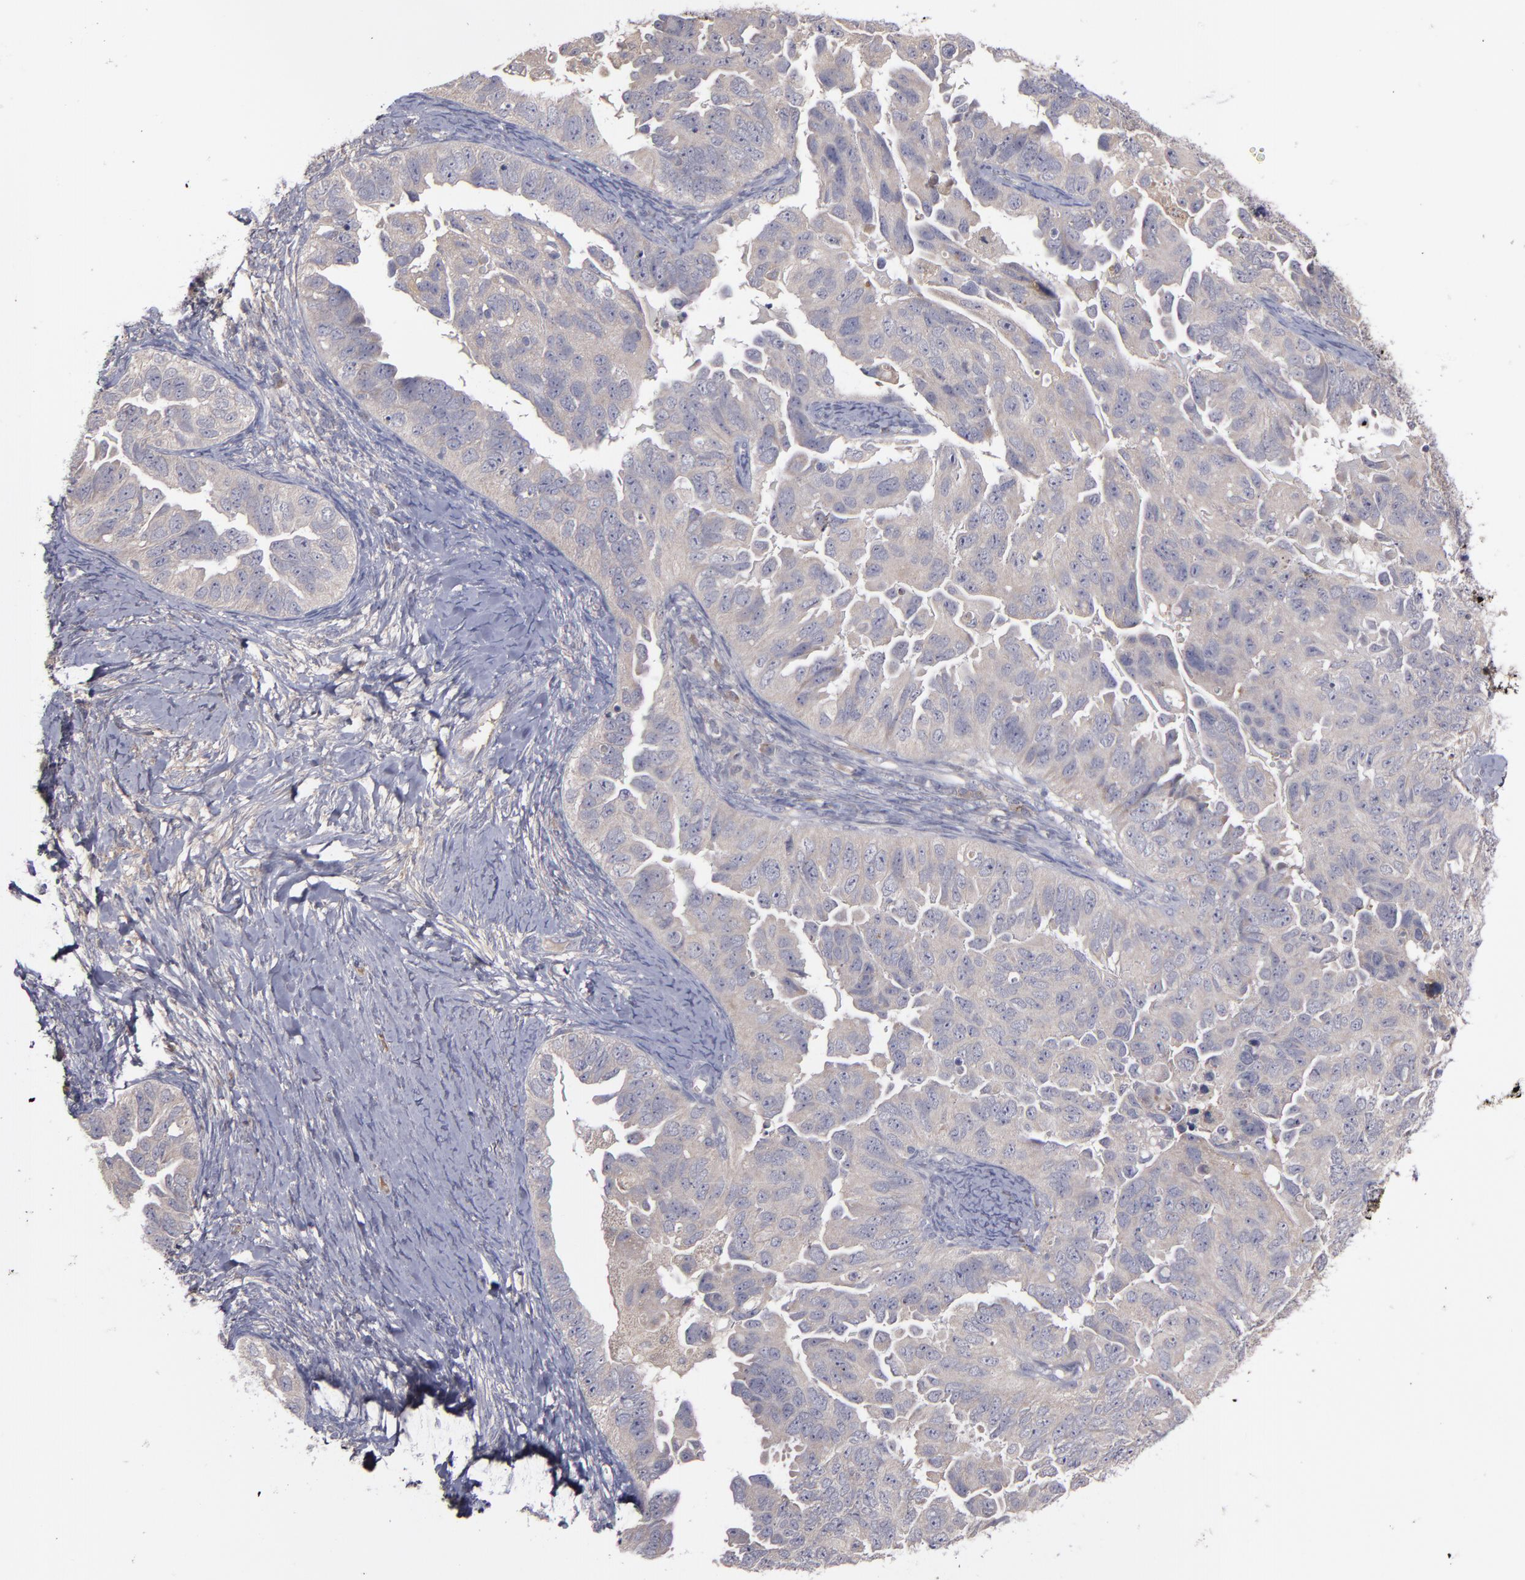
{"staining": {"intensity": "weak", "quantity": ">75%", "location": "cytoplasmic/membranous"}, "tissue": "ovarian cancer", "cell_type": "Tumor cells", "image_type": "cancer", "snomed": [{"axis": "morphology", "description": "Cystadenocarcinoma, serous, NOS"}, {"axis": "topography", "description": "Ovary"}], "caption": "DAB immunohistochemical staining of human ovarian cancer demonstrates weak cytoplasmic/membranous protein positivity in approximately >75% of tumor cells.", "gene": "MMP11", "patient": {"sex": "female", "age": 82}}